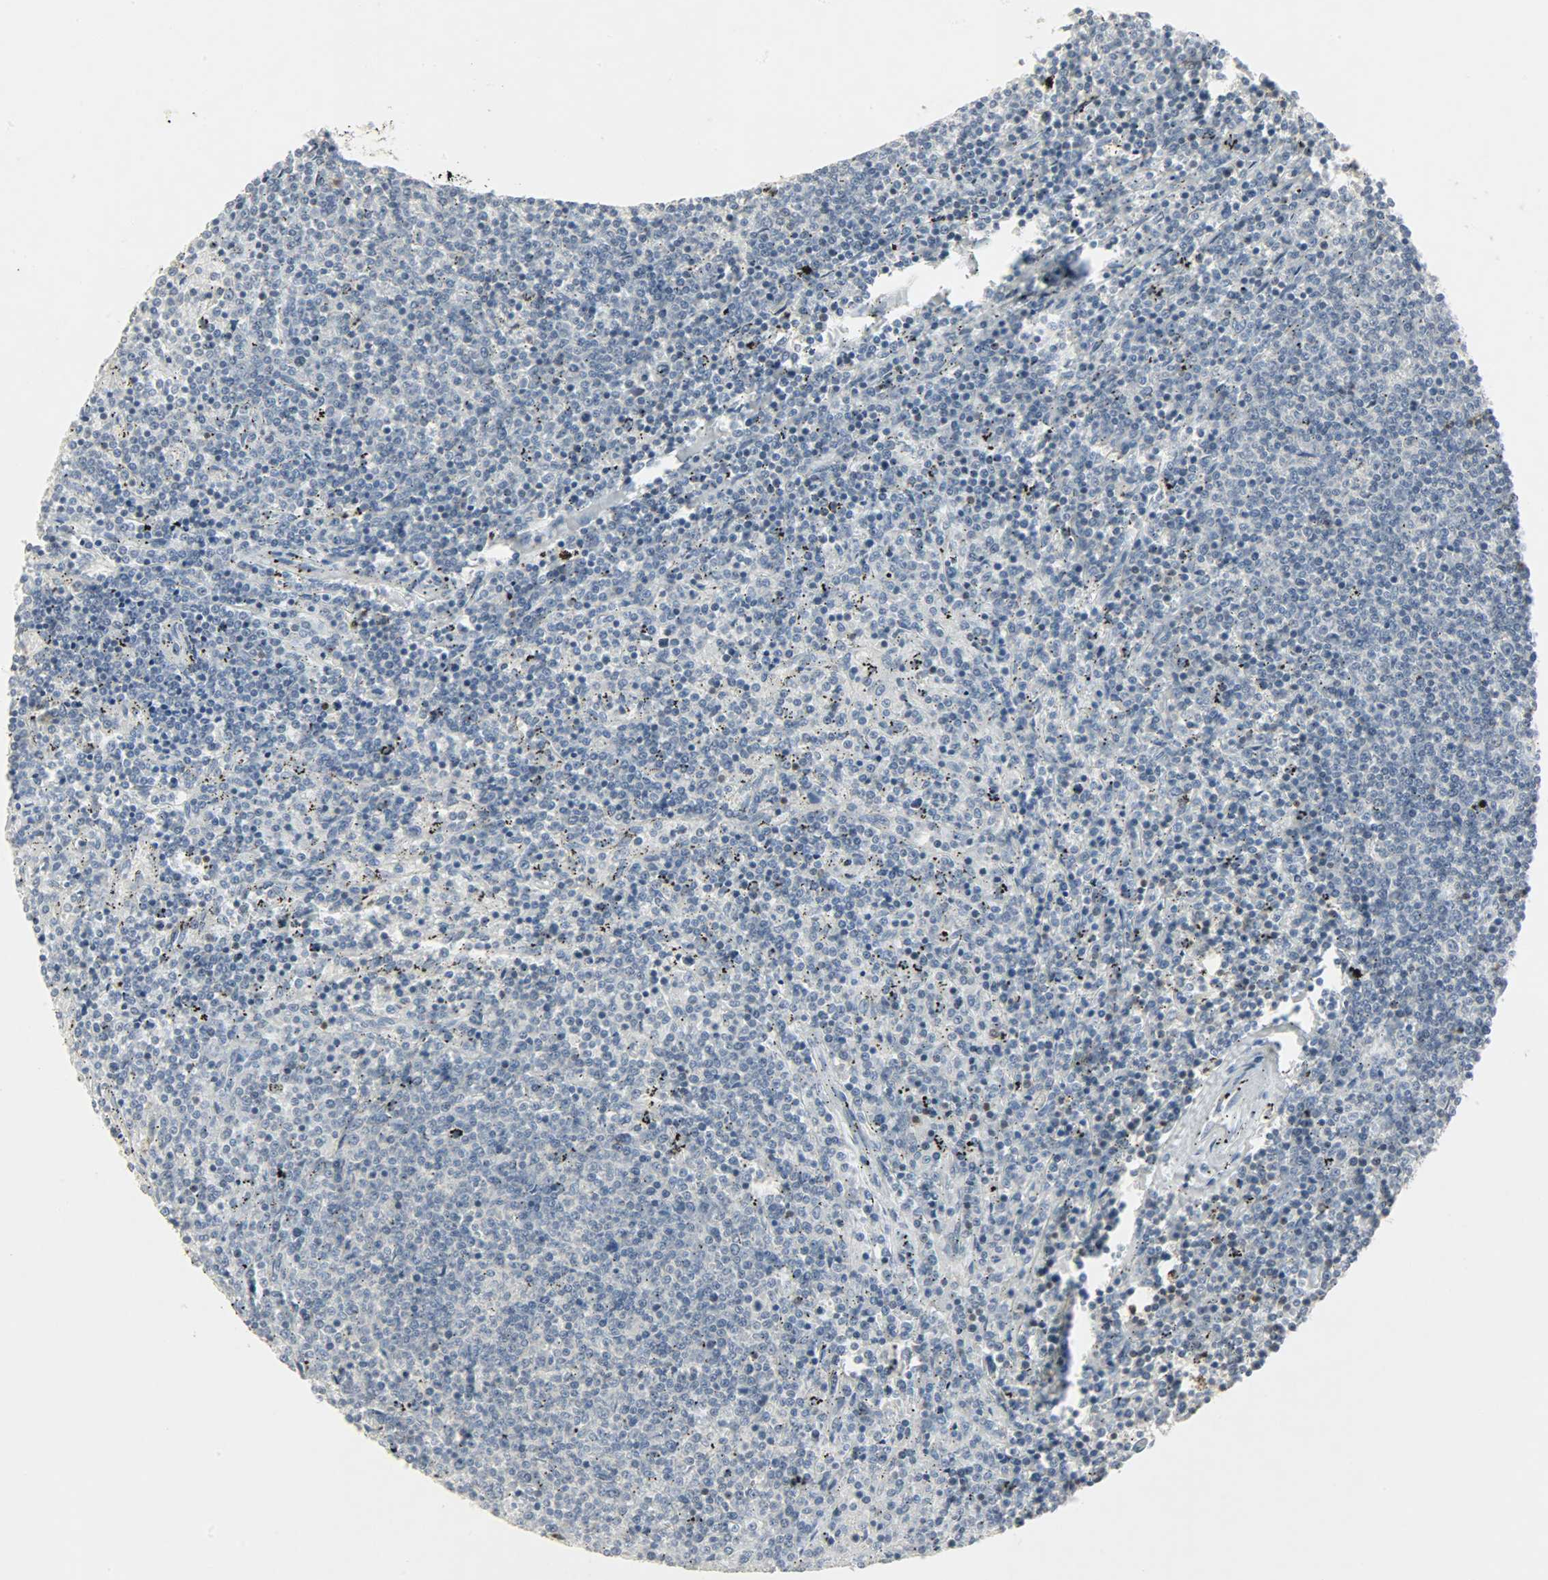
{"staining": {"intensity": "negative", "quantity": "none", "location": "none"}, "tissue": "lymphoma", "cell_type": "Tumor cells", "image_type": "cancer", "snomed": [{"axis": "morphology", "description": "Malignant lymphoma, non-Hodgkin's type, Low grade"}, {"axis": "topography", "description": "Spleen"}], "caption": "The image displays no staining of tumor cells in malignant lymphoma, non-Hodgkin's type (low-grade).", "gene": "CAMK4", "patient": {"sex": "female", "age": 50}}